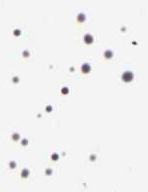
{"staining": {"intensity": "moderate", "quantity": ">75%", "location": "cytoplasmic/membranous"}, "tissue": "melanoma", "cell_type": "Tumor cells", "image_type": "cancer", "snomed": [{"axis": "morphology", "description": "Malignant melanoma, NOS"}, {"axis": "topography", "description": "Skin"}], "caption": "Moderate cytoplasmic/membranous positivity for a protein is seen in approximately >75% of tumor cells of melanoma using IHC.", "gene": "DARS1", "patient": {"sex": "female", "age": 55}}